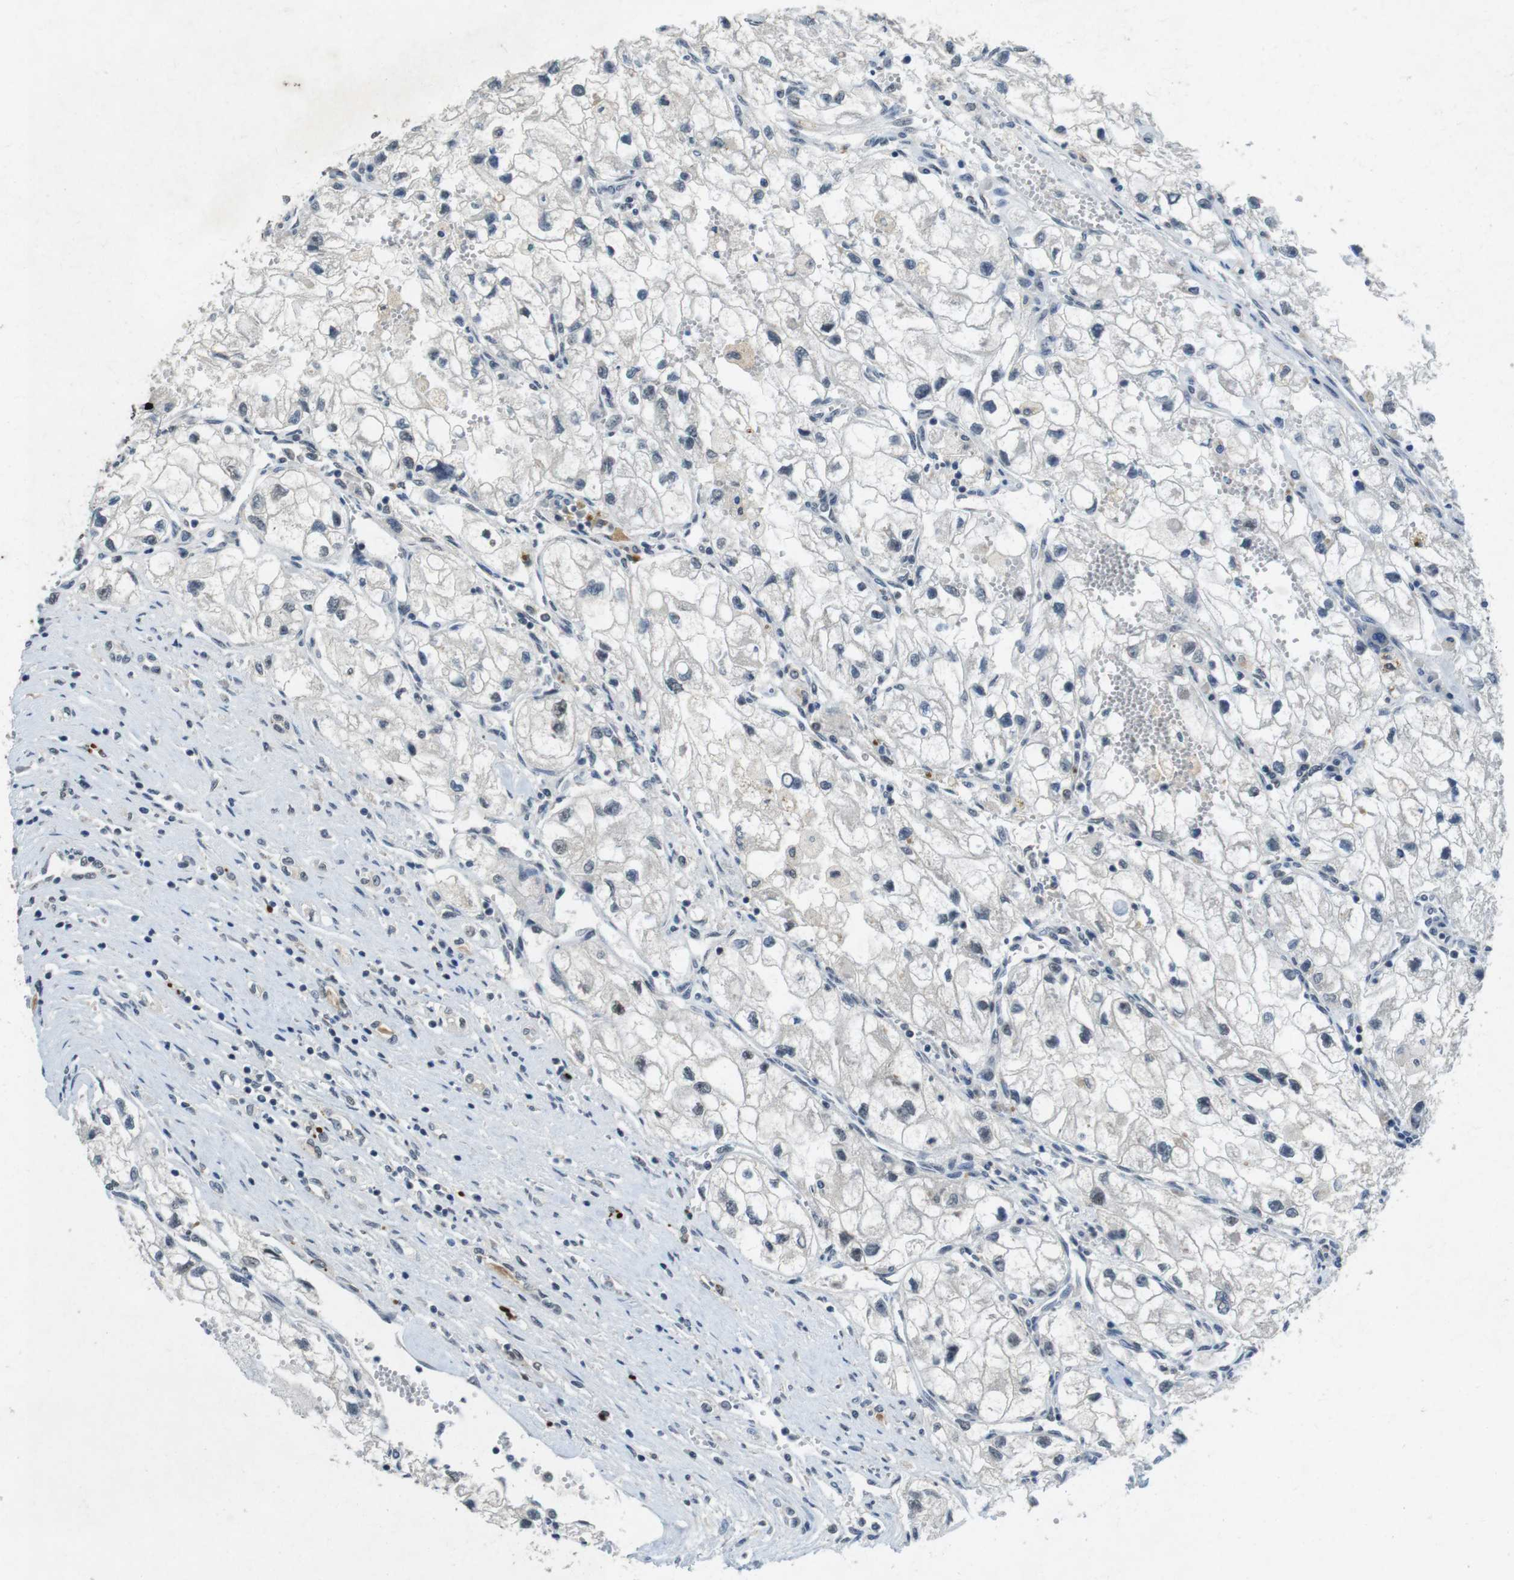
{"staining": {"intensity": "weak", "quantity": "<25%", "location": "nuclear"}, "tissue": "renal cancer", "cell_type": "Tumor cells", "image_type": "cancer", "snomed": [{"axis": "morphology", "description": "Adenocarcinoma, NOS"}, {"axis": "topography", "description": "Kidney"}], "caption": "Tumor cells show no significant protein positivity in adenocarcinoma (renal).", "gene": "USP7", "patient": {"sex": "female", "age": 70}}